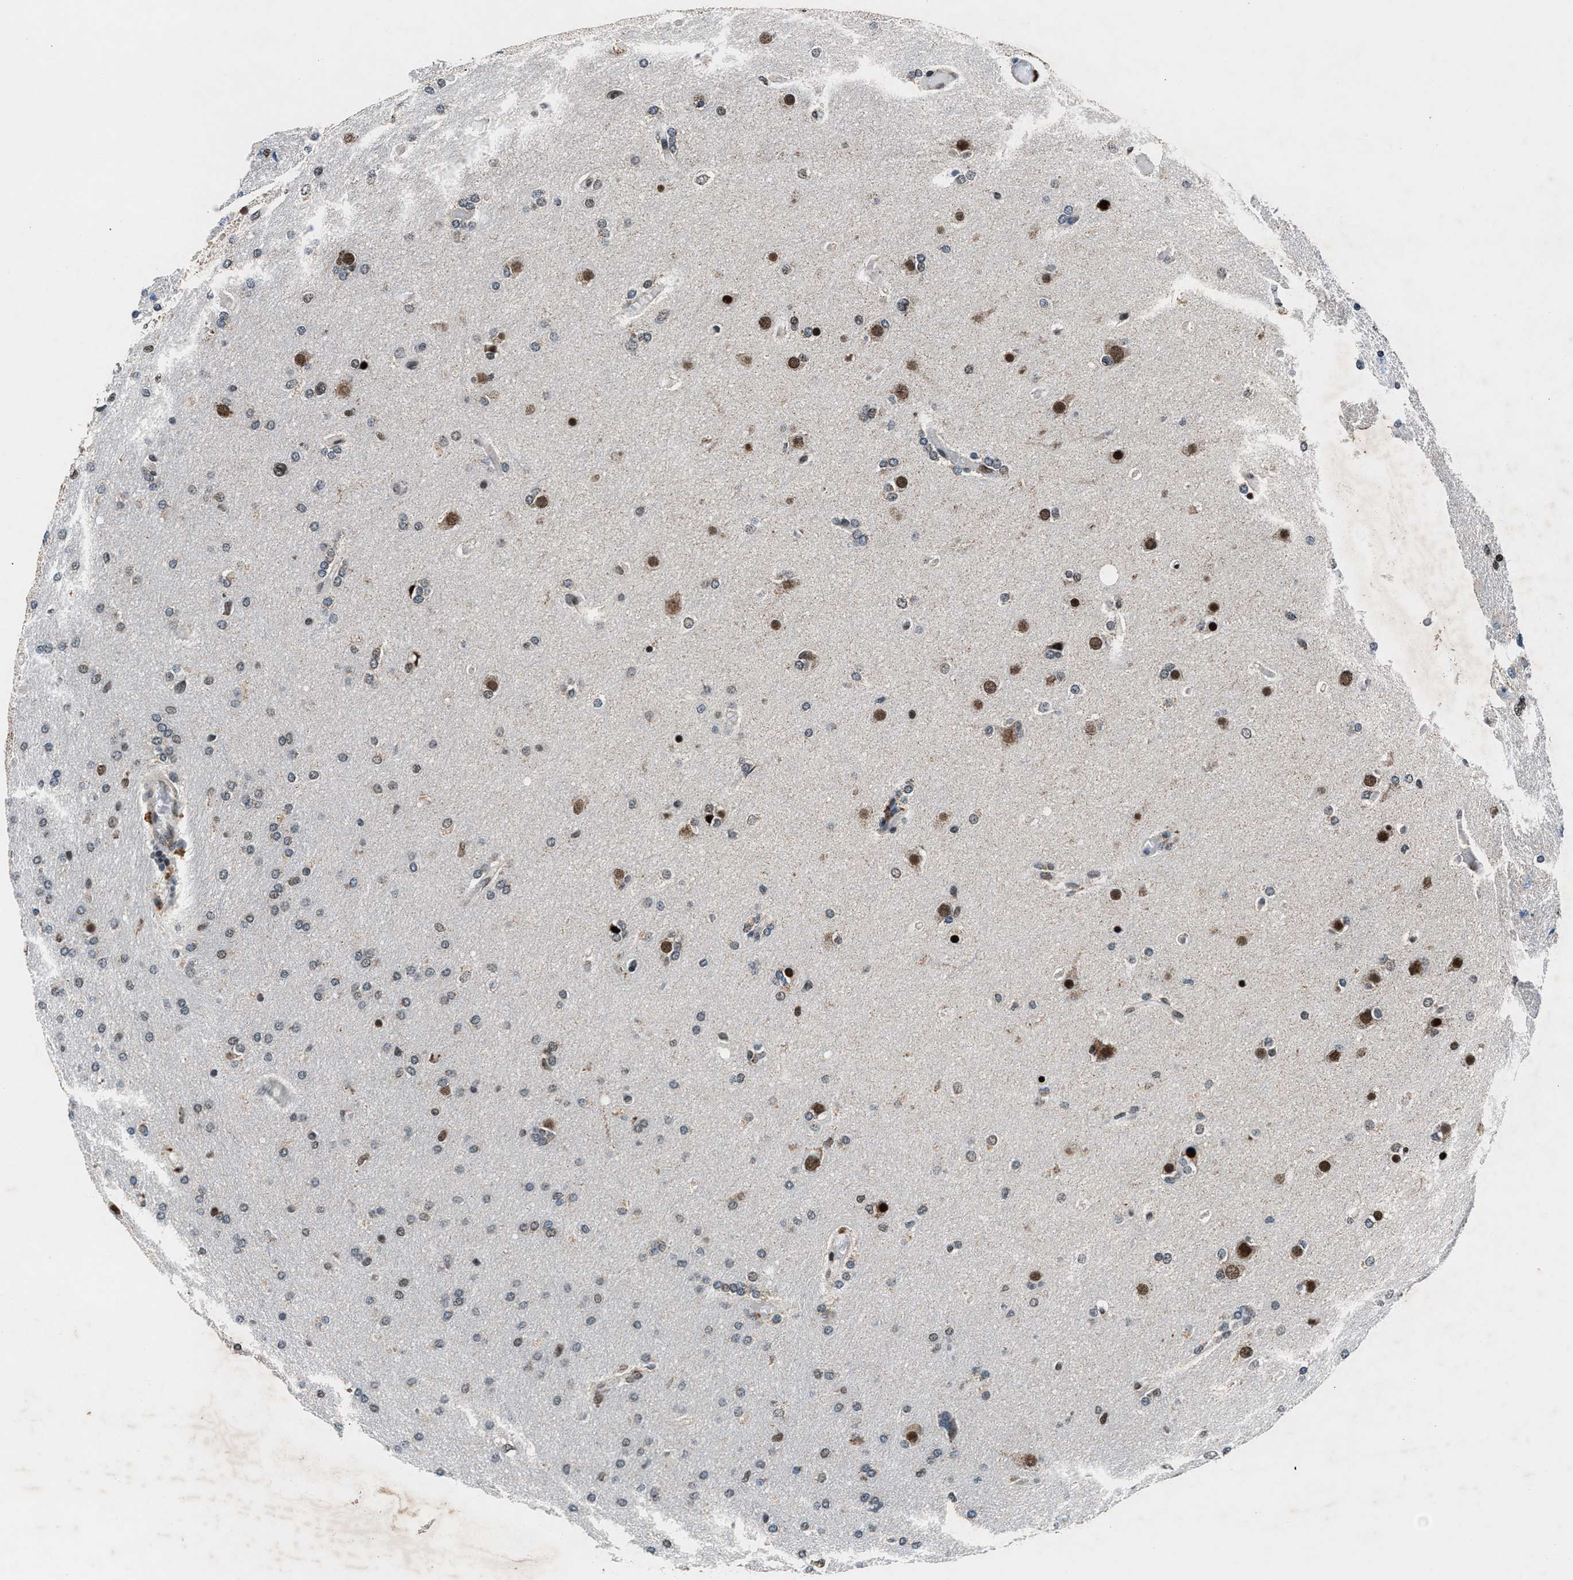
{"staining": {"intensity": "moderate", "quantity": "25%-75%", "location": "nuclear"}, "tissue": "glioma", "cell_type": "Tumor cells", "image_type": "cancer", "snomed": [{"axis": "morphology", "description": "Glioma, malignant, High grade"}, {"axis": "topography", "description": "Cerebral cortex"}], "caption": "Protein staining of glioma tissue exhibits moderate nuclear expression in about 25%-75% of tumor cells. (DAB (3,3'-diaminobenzidine) IHC with brightfield microscopy, high magnification).", "gene": "PRRC2B", "patient": {"sex": "female", "age": 36}}